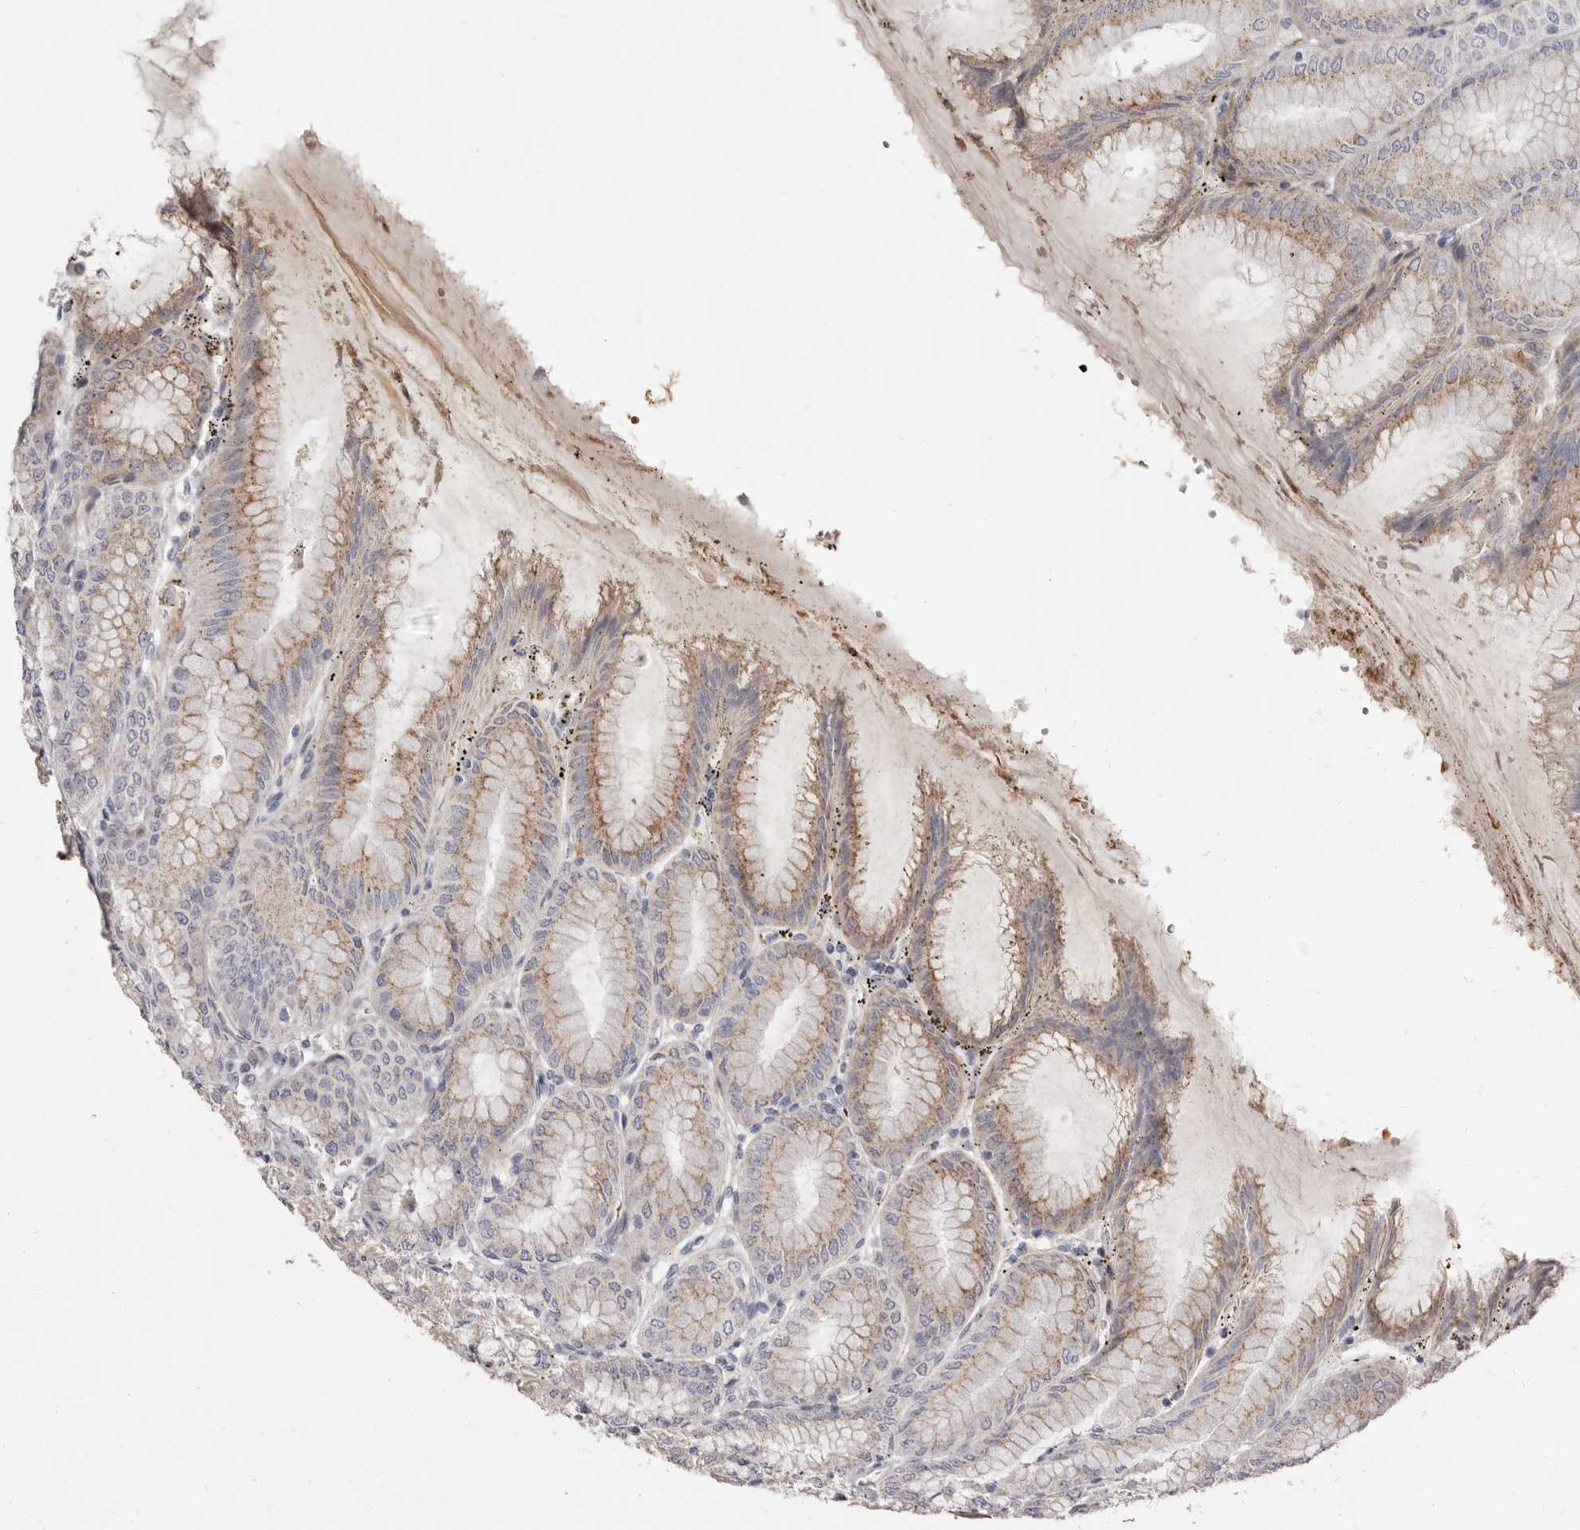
{"staining": {"intensity": "moderate", "quantity": "25%-75%", "location": "cytoplasmic/membranous"}, "tissue": "stomach", "cell_type": "Glandular cells", "image_type": "normal", "snomed": [{"axis": "morphology", "description": "Normal tissue, NOS"}, {"axis": "topography", "description": "Stomach, lower"}], "caption": "Protein expression by IHC displays moderate cytoplasmic/membranous positivity in about 25%-75% of glandular cells in benign stomach. (IHC, brightfield microscopy, high magnification).", "gene": "AIDA", "patient": {"sex": "male", "age": 71}}